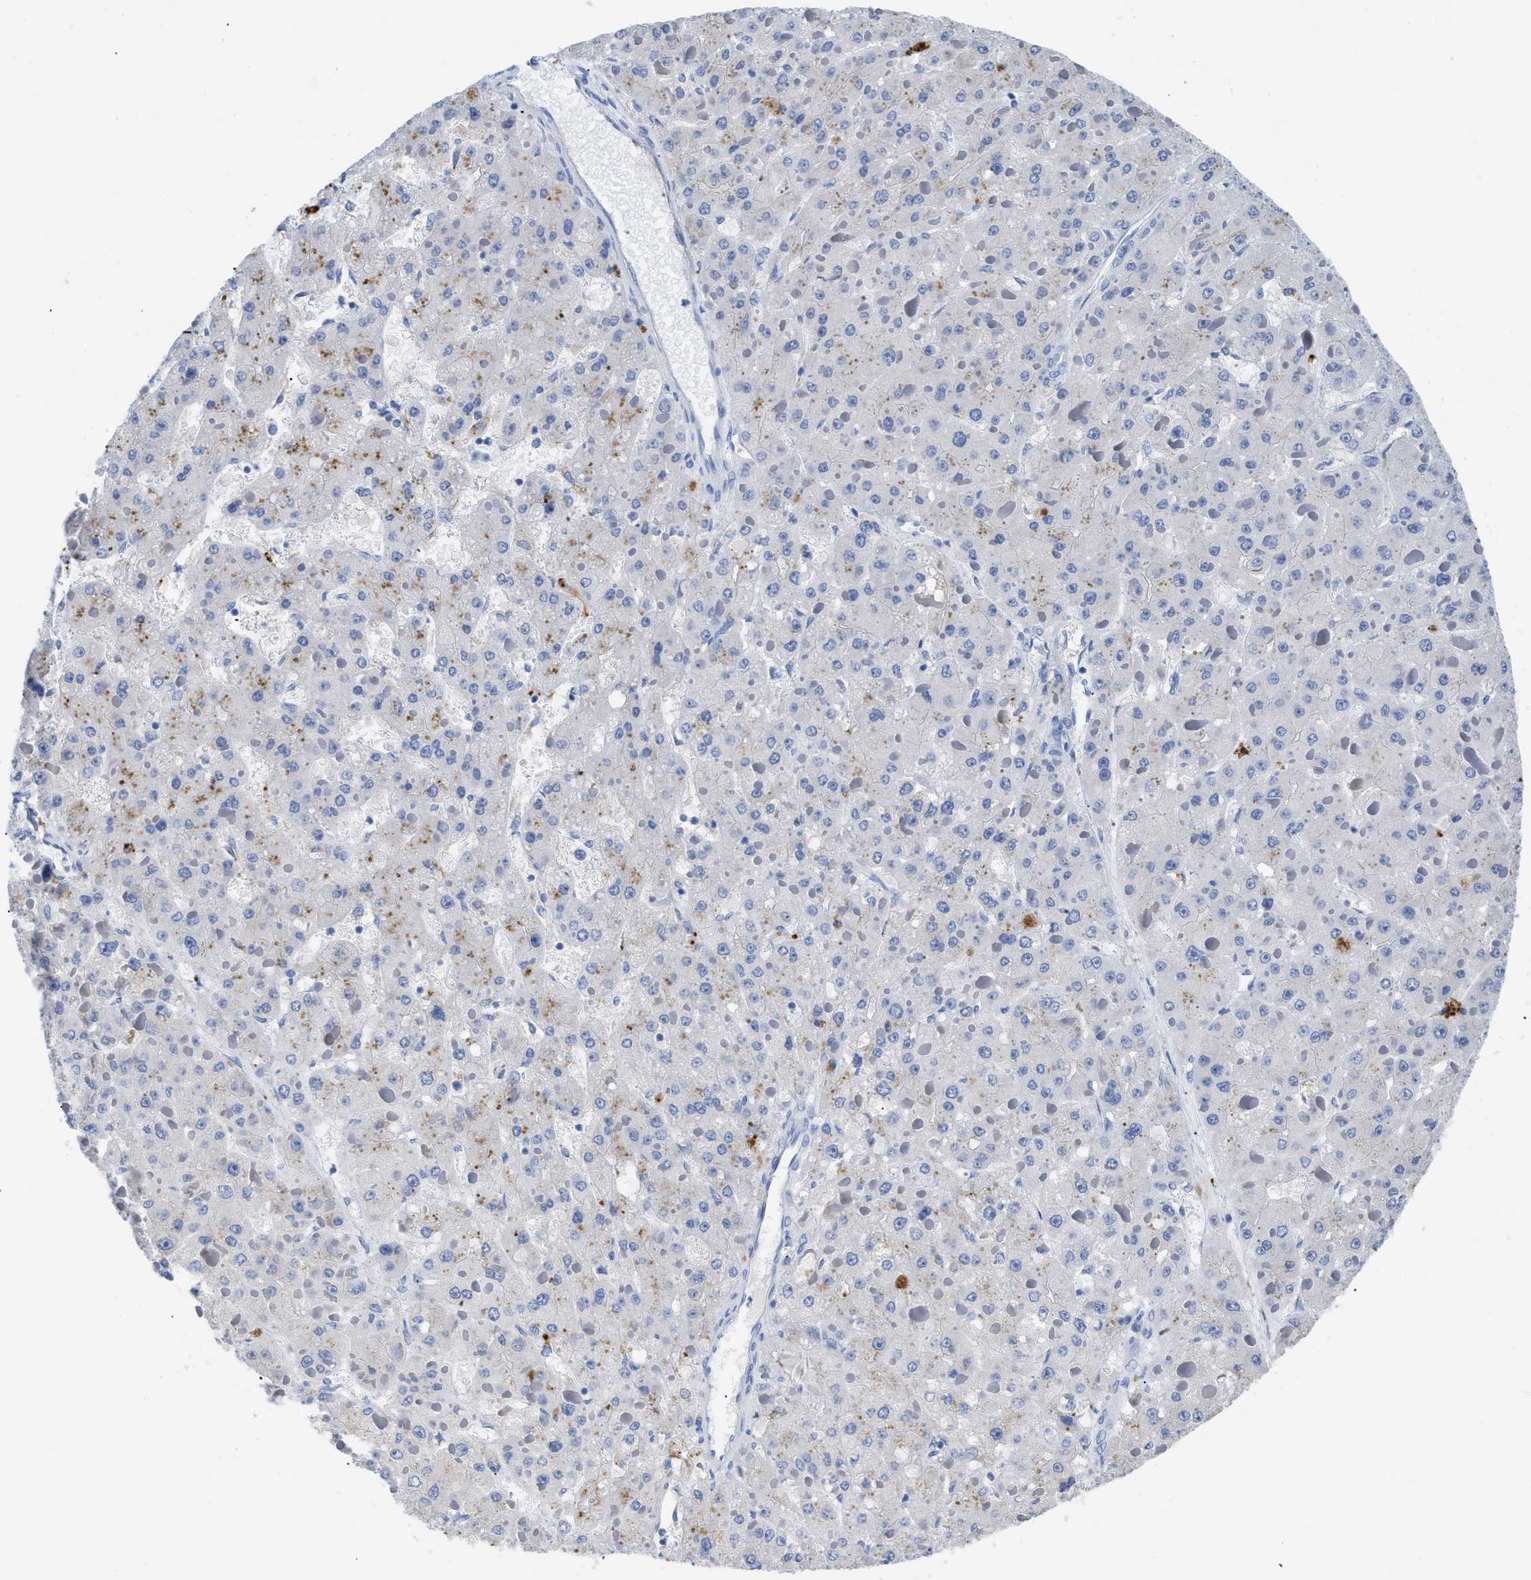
{"staining": {"intensity": "negative", "quantity": "none", "location": "none"}, "tissue": "liver cancer", "cell_type": "Tumor cells", "image_type": "cancer", "snomed": [{"axis": "morphology", "description": "Carcinoma, Hepatocellular, NOS"}, {"axis": "topography", "description": "Liver"}], "caption": "Immunohistochemical staining of liver cancer (hepatocellular carcinoma) shows no significant expression in tumor cells.", "gene": "APOBEC2", "patient": {"sex": "female", "age": 73}}